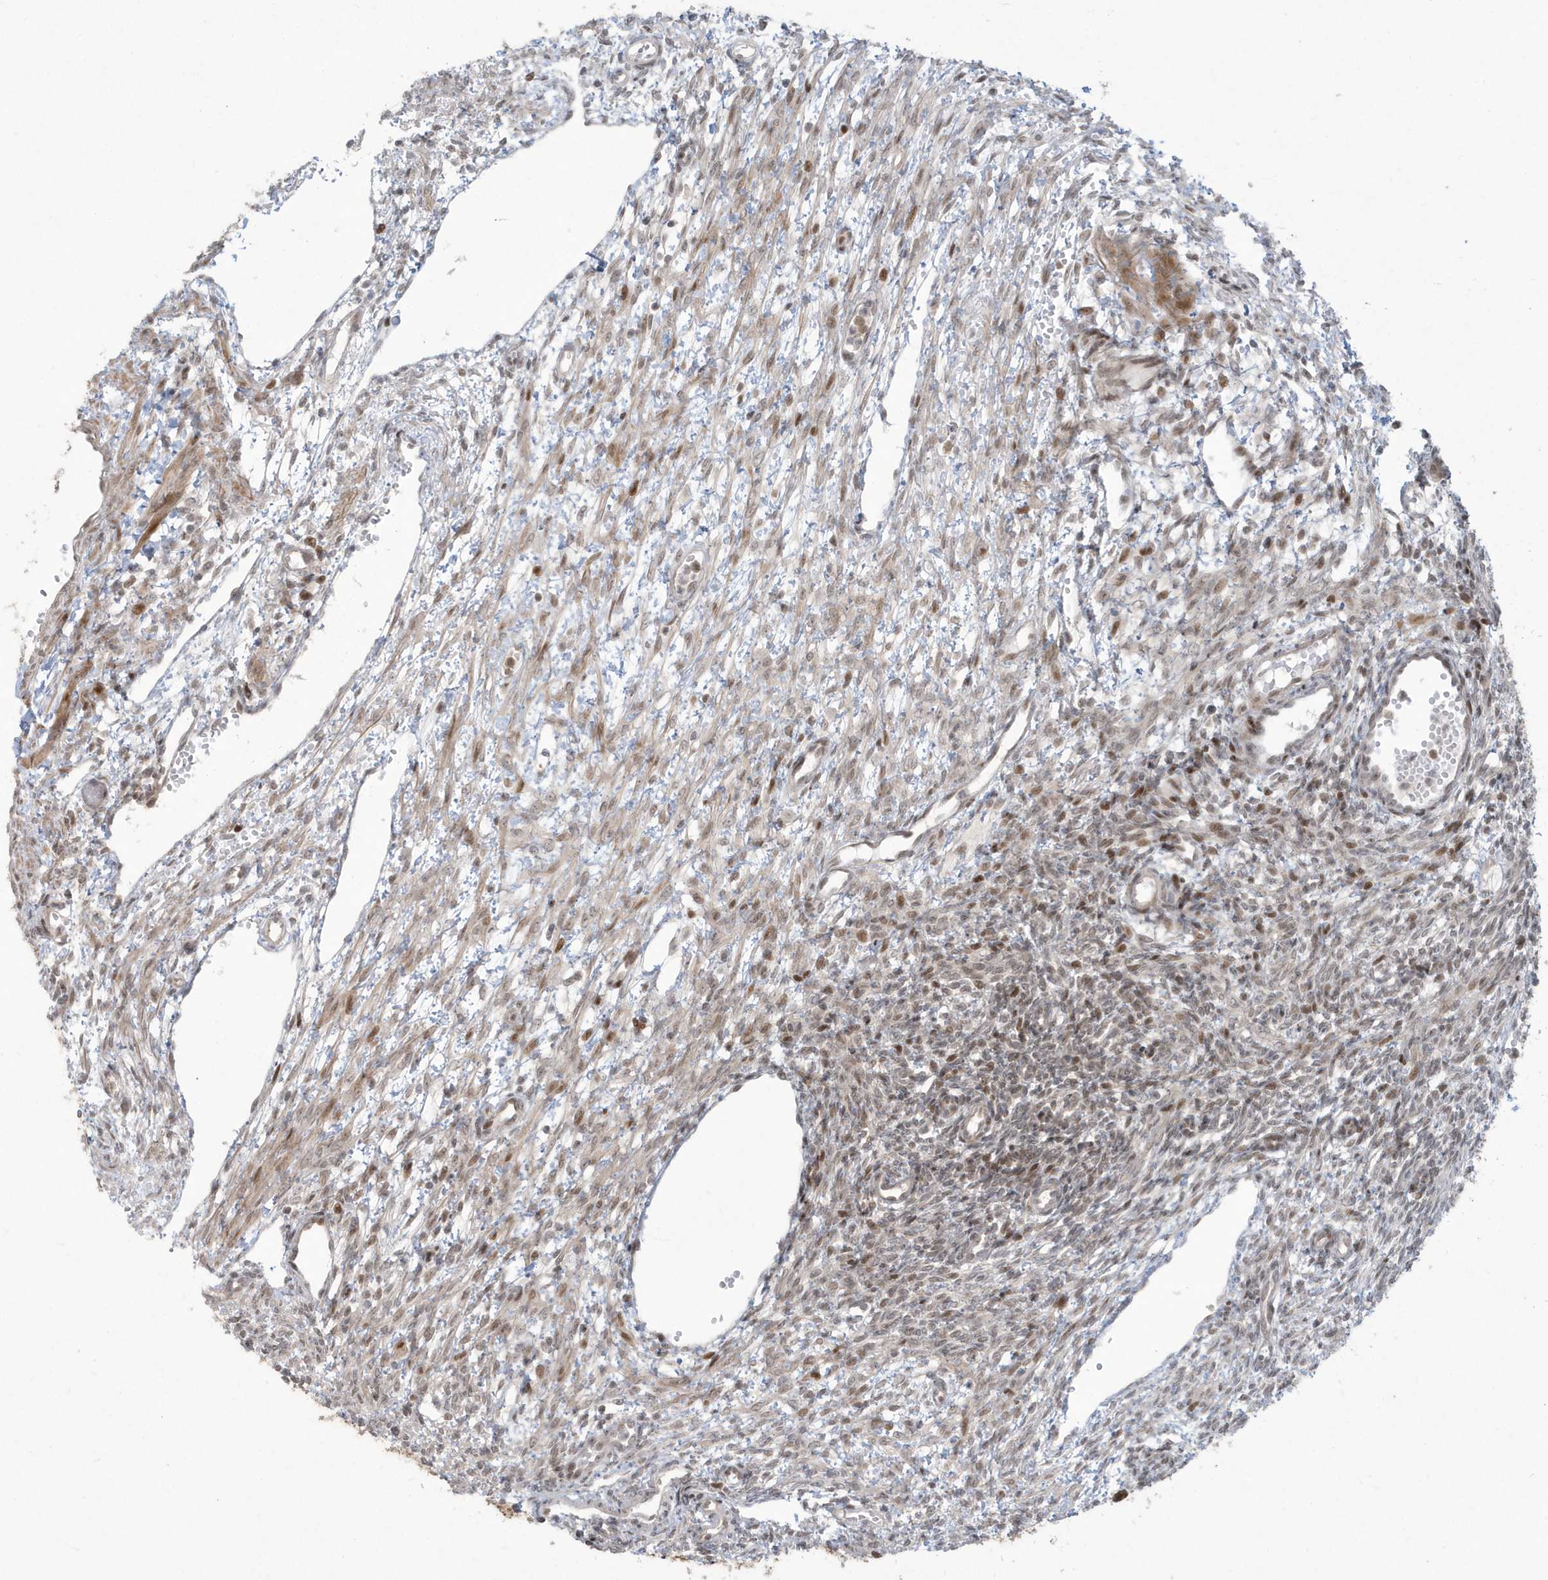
{"staining": {"intensity": "moderate", "quantity": "25%-75%", "location": "nuclear"}, "tissue": "ovary", "cell_type": "Ovarian stroma cells", "image_type": "normal", "snomed": [{"axis": "morphology", "description": "Normal tissue, NOS"}, {"axis": "morphology", "description": "Cyst, NOS"}, {"axis": "topography", "description": "Ovary"}], "caption": "A micrograph of human ovary stained for a protein demonstrates moderate nuclear brown staining in ovarian stroma cells.", "gene": "C1orf52", "patient": {"sex": "female", "age": 33}}